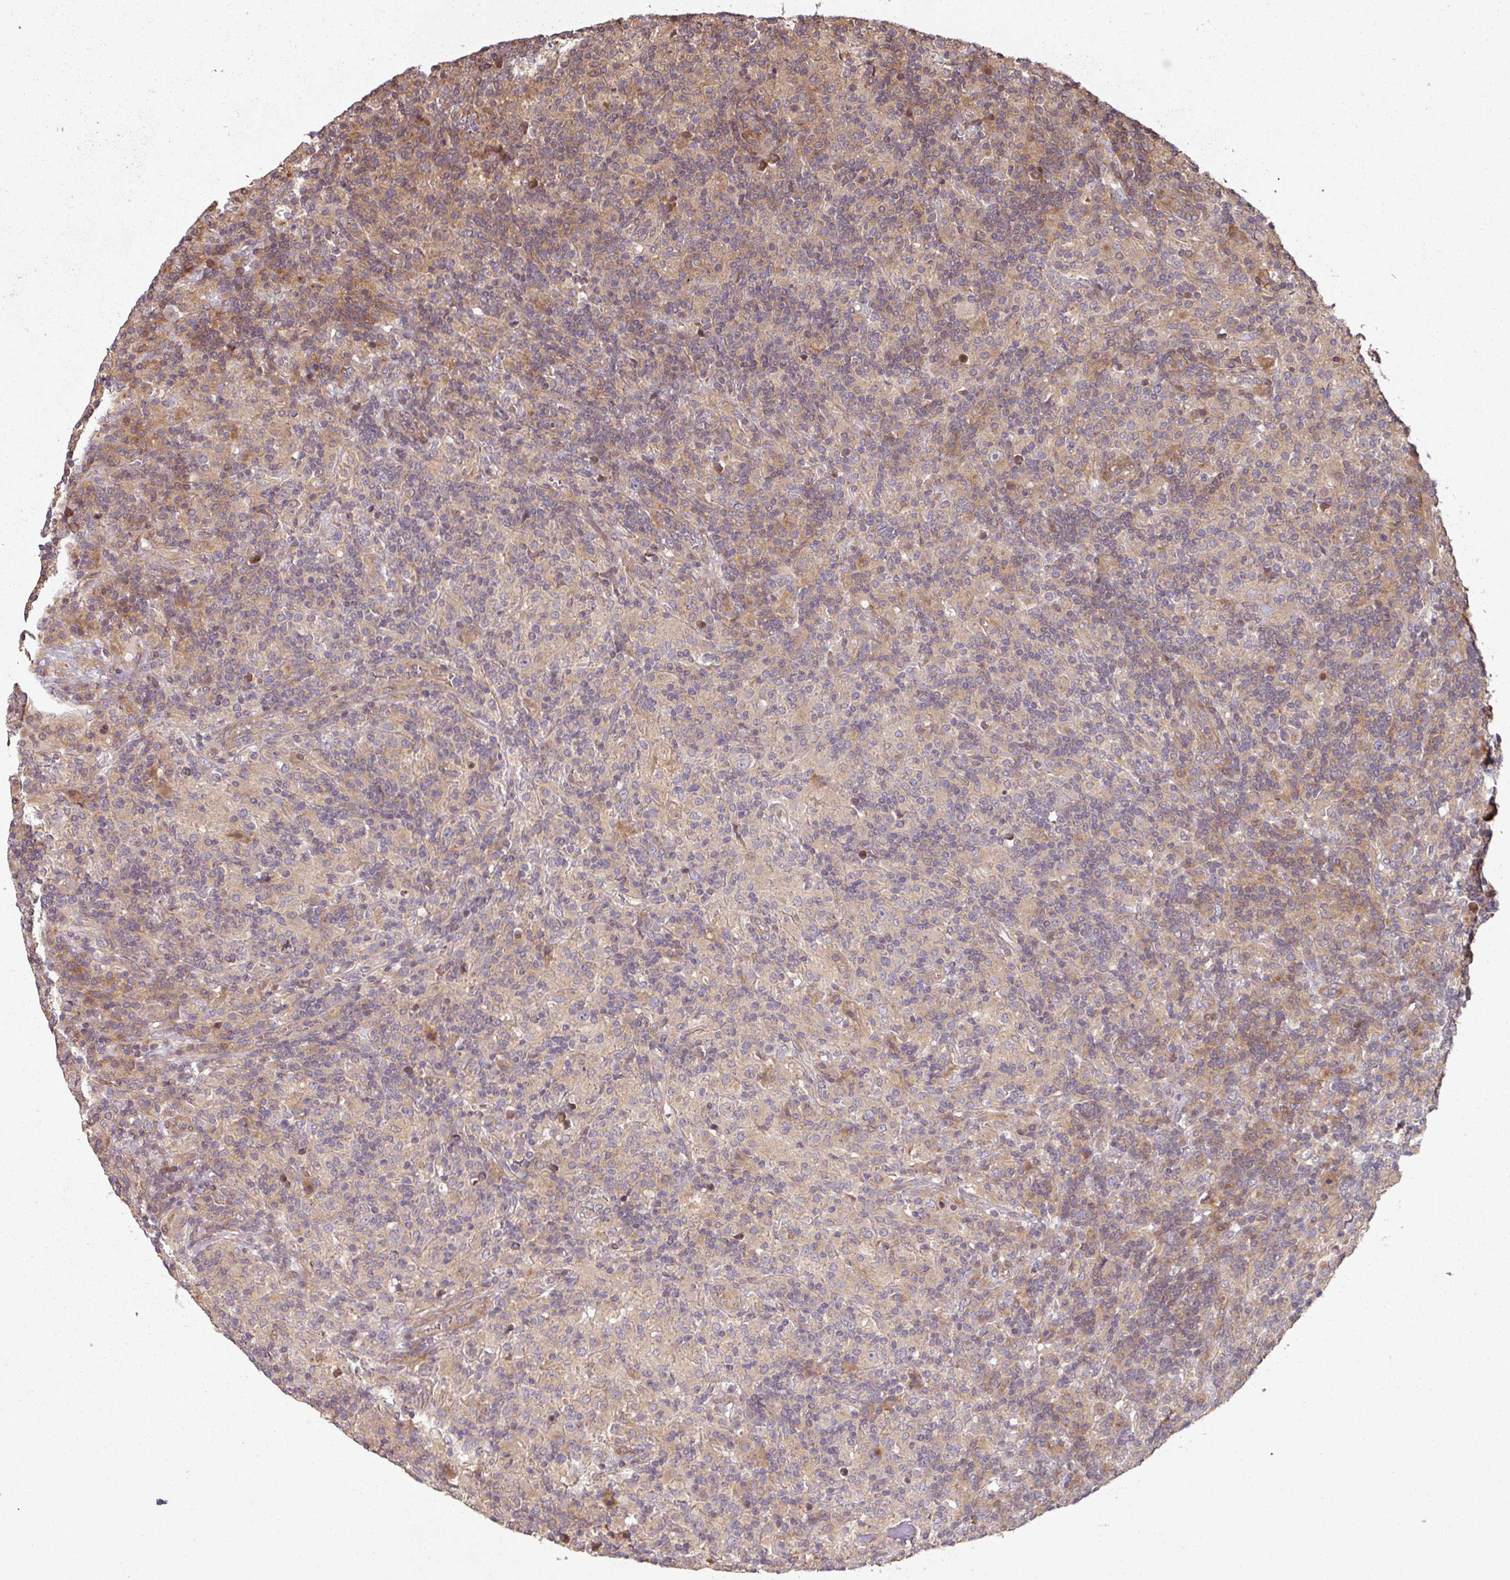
{"staining": {"intensity": "moderate", "quantity": "<25%", "location": "cytoplasmic/membranous"}, "tissue": "lymphoma", "cell_type": "Tumor cells", "image_type": "cancer", "snomed": [{"axis": "morphology", "description": "Hodgkin's disease, NOS"}, {"axis": "topography", "description": "Lymph node"}], "caption": "About <25% of tumor cells in lymphoma demonstrate moderate cytoplasmic/membranous protein positivity as visualized by brown immunohistochemical staining.", "gene": "SIK1", "patient": {"sex": "male", "age": 70}}